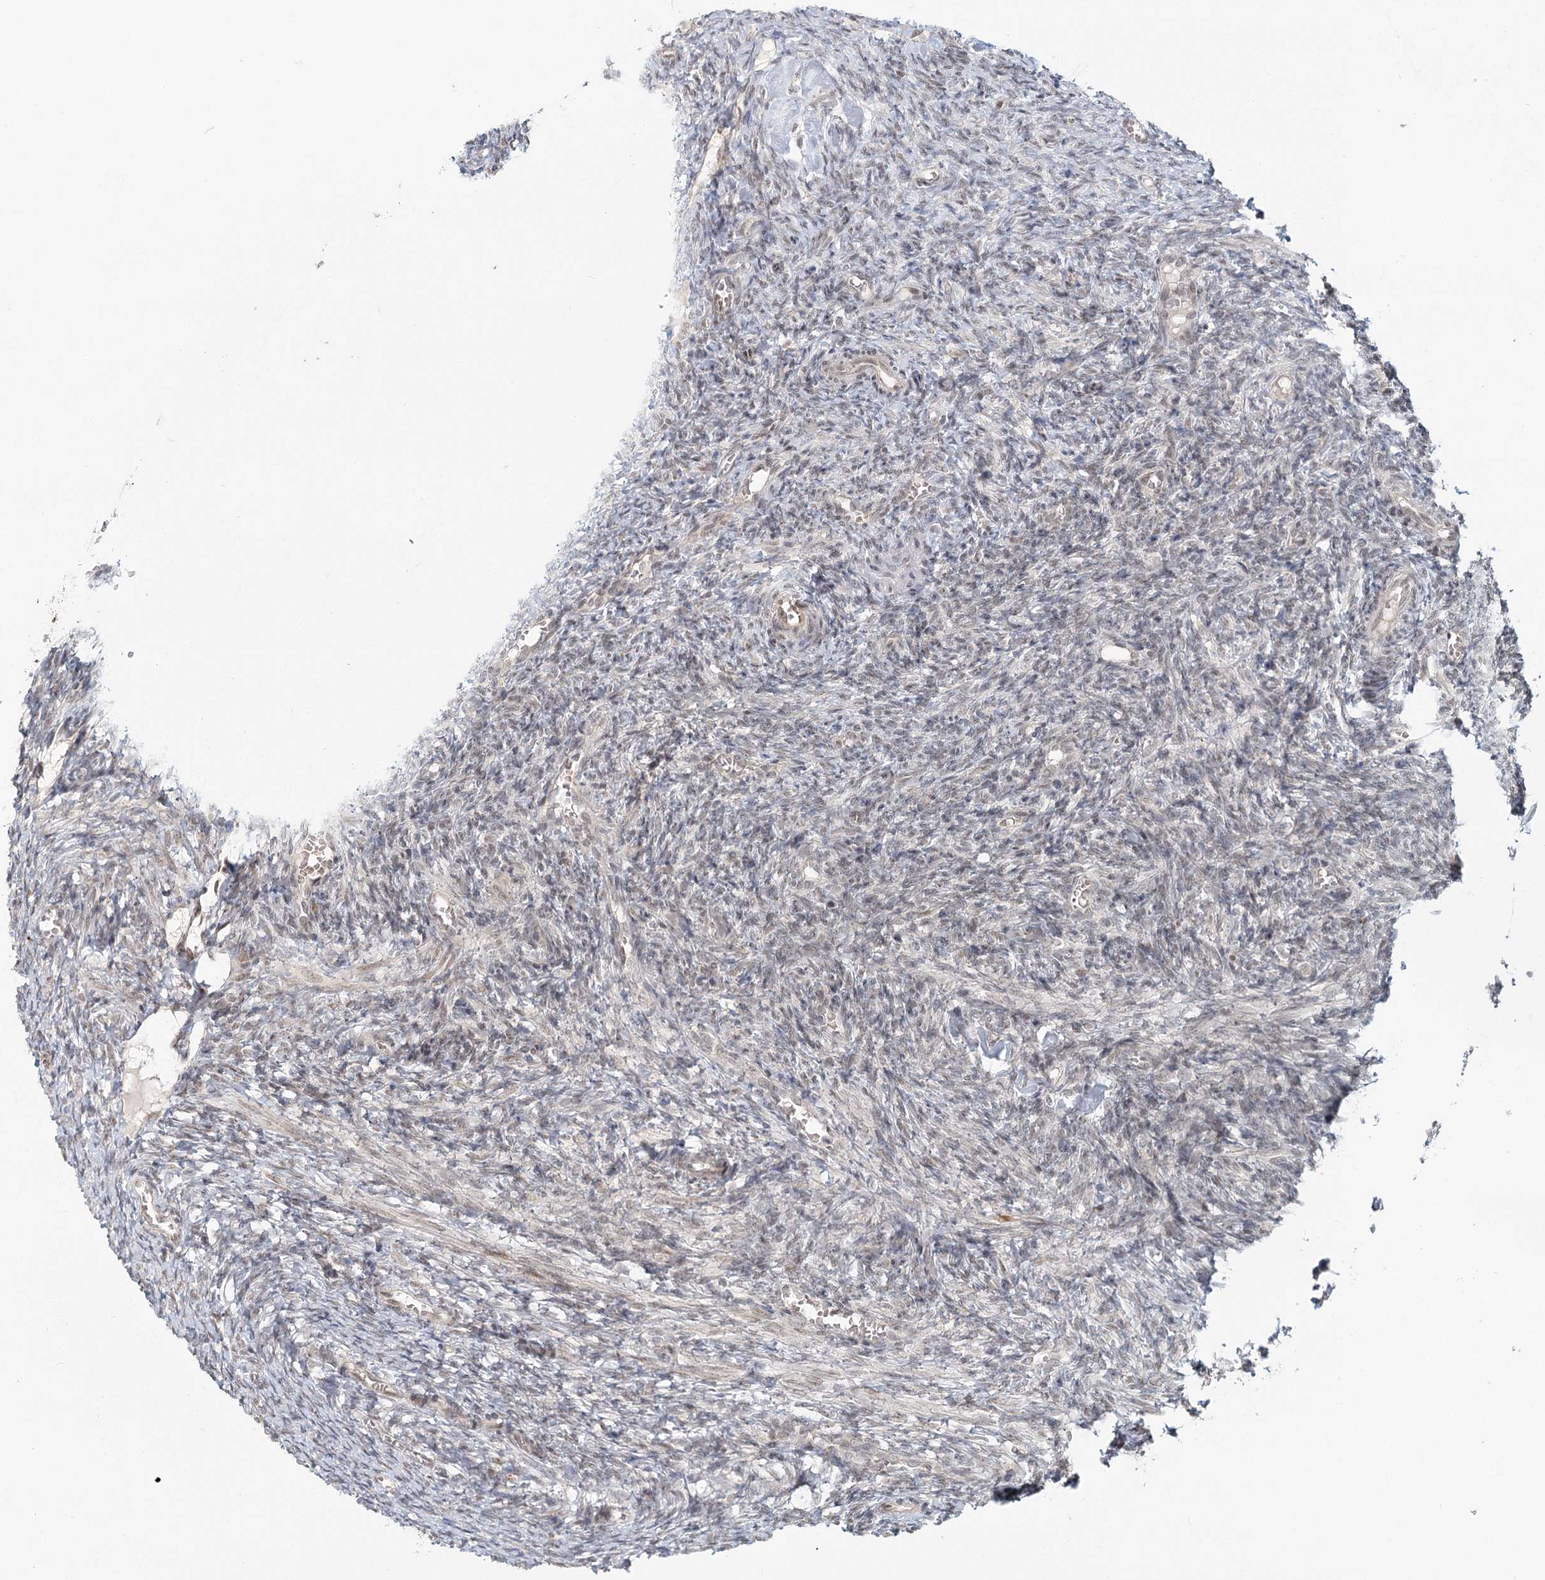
{"staining": {"intensity": "negative", "quantity": "none", "location": "none"}, "tissue": "ovary", "cell_type": "Ovarian stroma cells", "image_type": "normal", "snomed": [{"axis": "morphology", "description": "Normal tissue, NOS"}, {"axis": "topography", "description": "Ovary"}], "caption": "Histopathology image shows no significant protein positivity in ovarian stroma cells of benign ovary. (Brightfield microscopy of DAB (3,3'-diaminobenzidine) immunohistochemistry (IHC) at high magnification).", "gene": "R3HCC1L", "patient": {"sex": "female", "age": 27}}